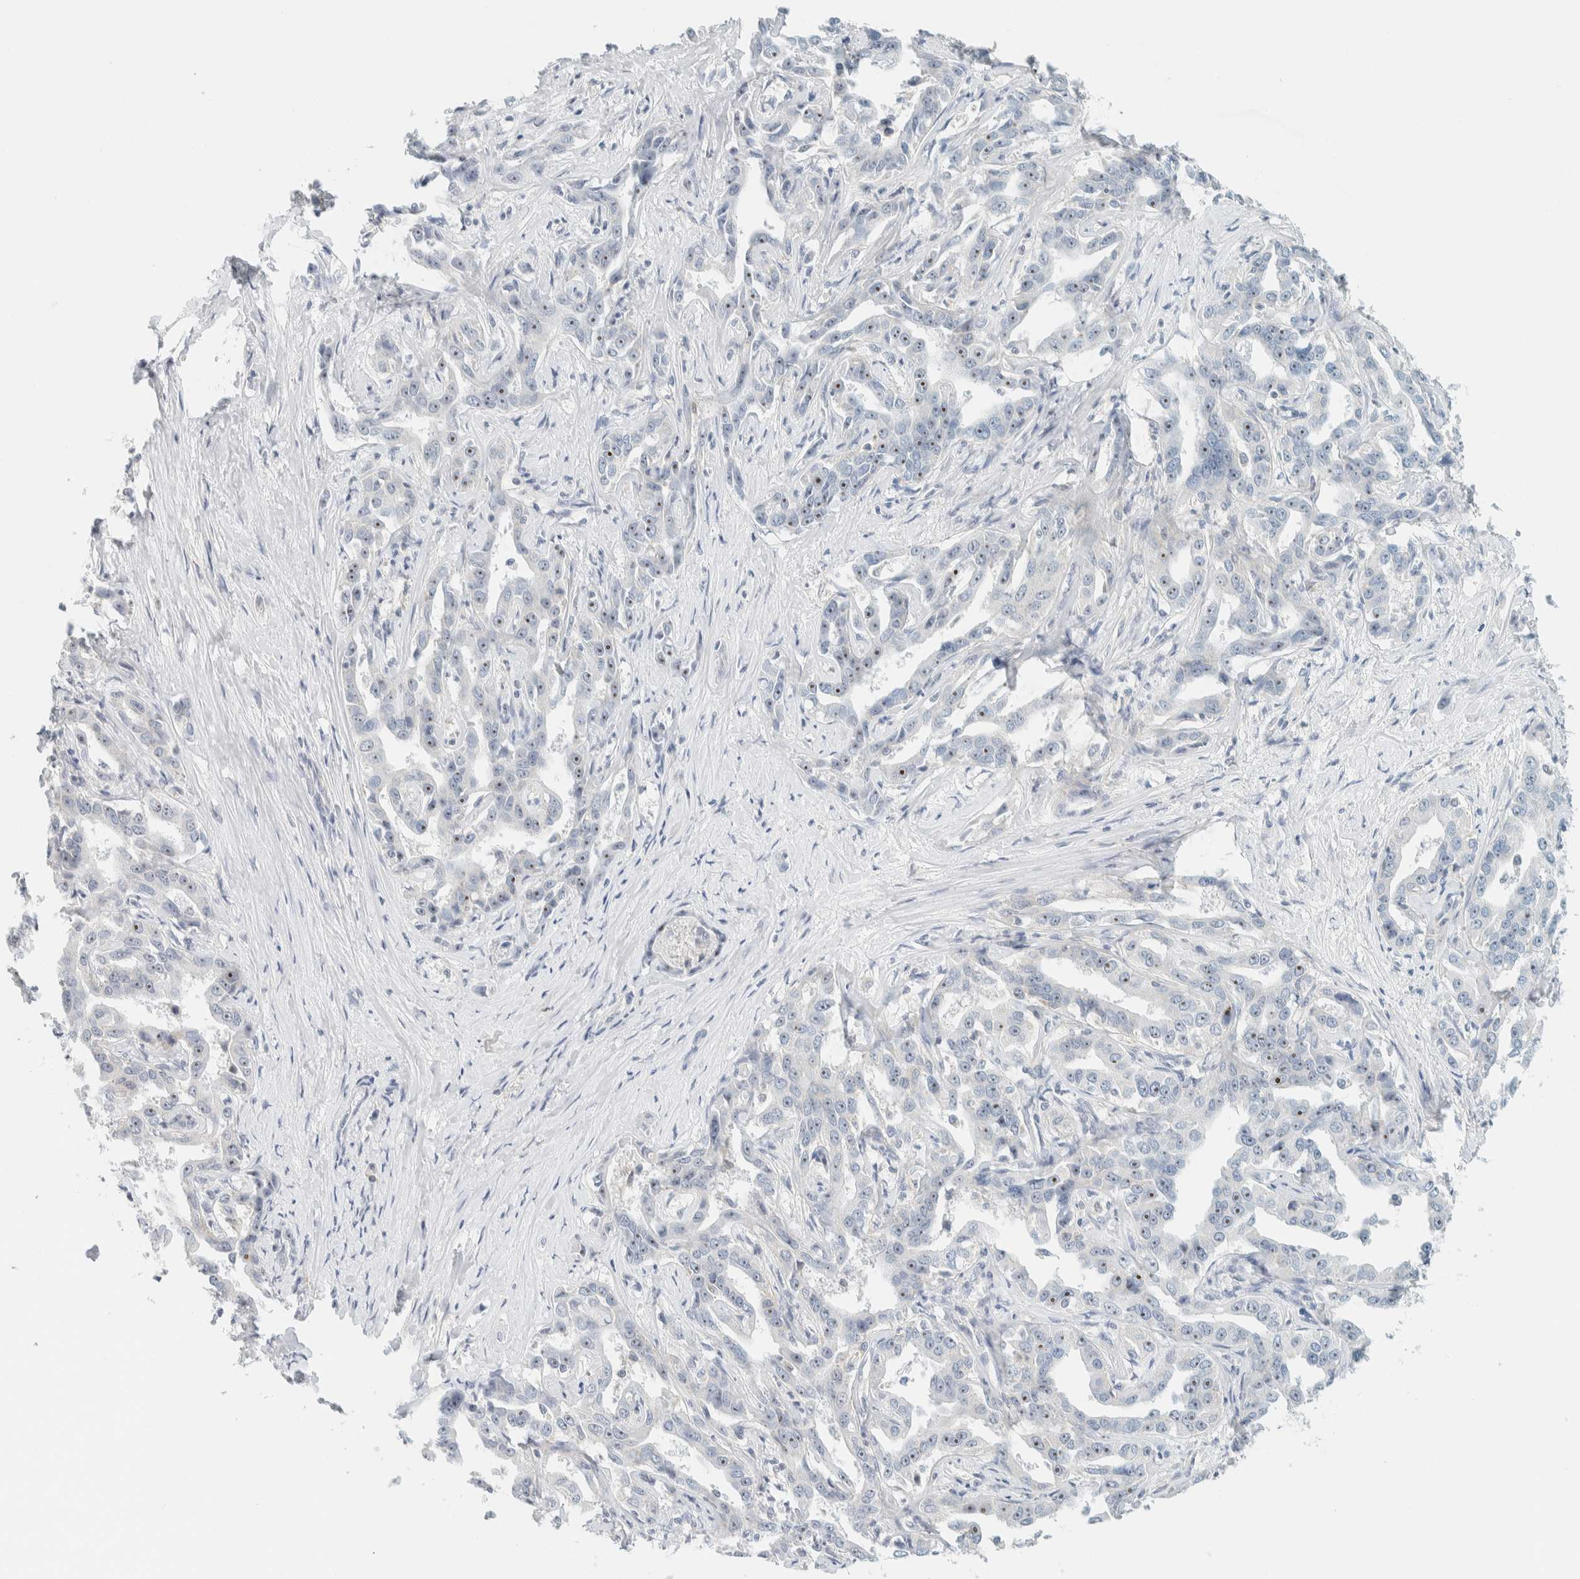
{"staining": {"intensity": "moderate", "quantity": "25%-75%", "location": "nuclear"}, "tissue": "liver cancer", "cell_type": "Tumor cells", "image_type": "cancer", "snomed": [{"axis": "morphology", "description": "Cholangiocarcinoma"}, {"axis": "topography", "description": "Liver"}], "caption": "Protein analysis of liver cholangiocarcinoma tissue displays moderate nuclear staining in about 25%-75% of tumor cells.", "gene": "NDE1", "patient": {"sex": "male", "age": 59}}